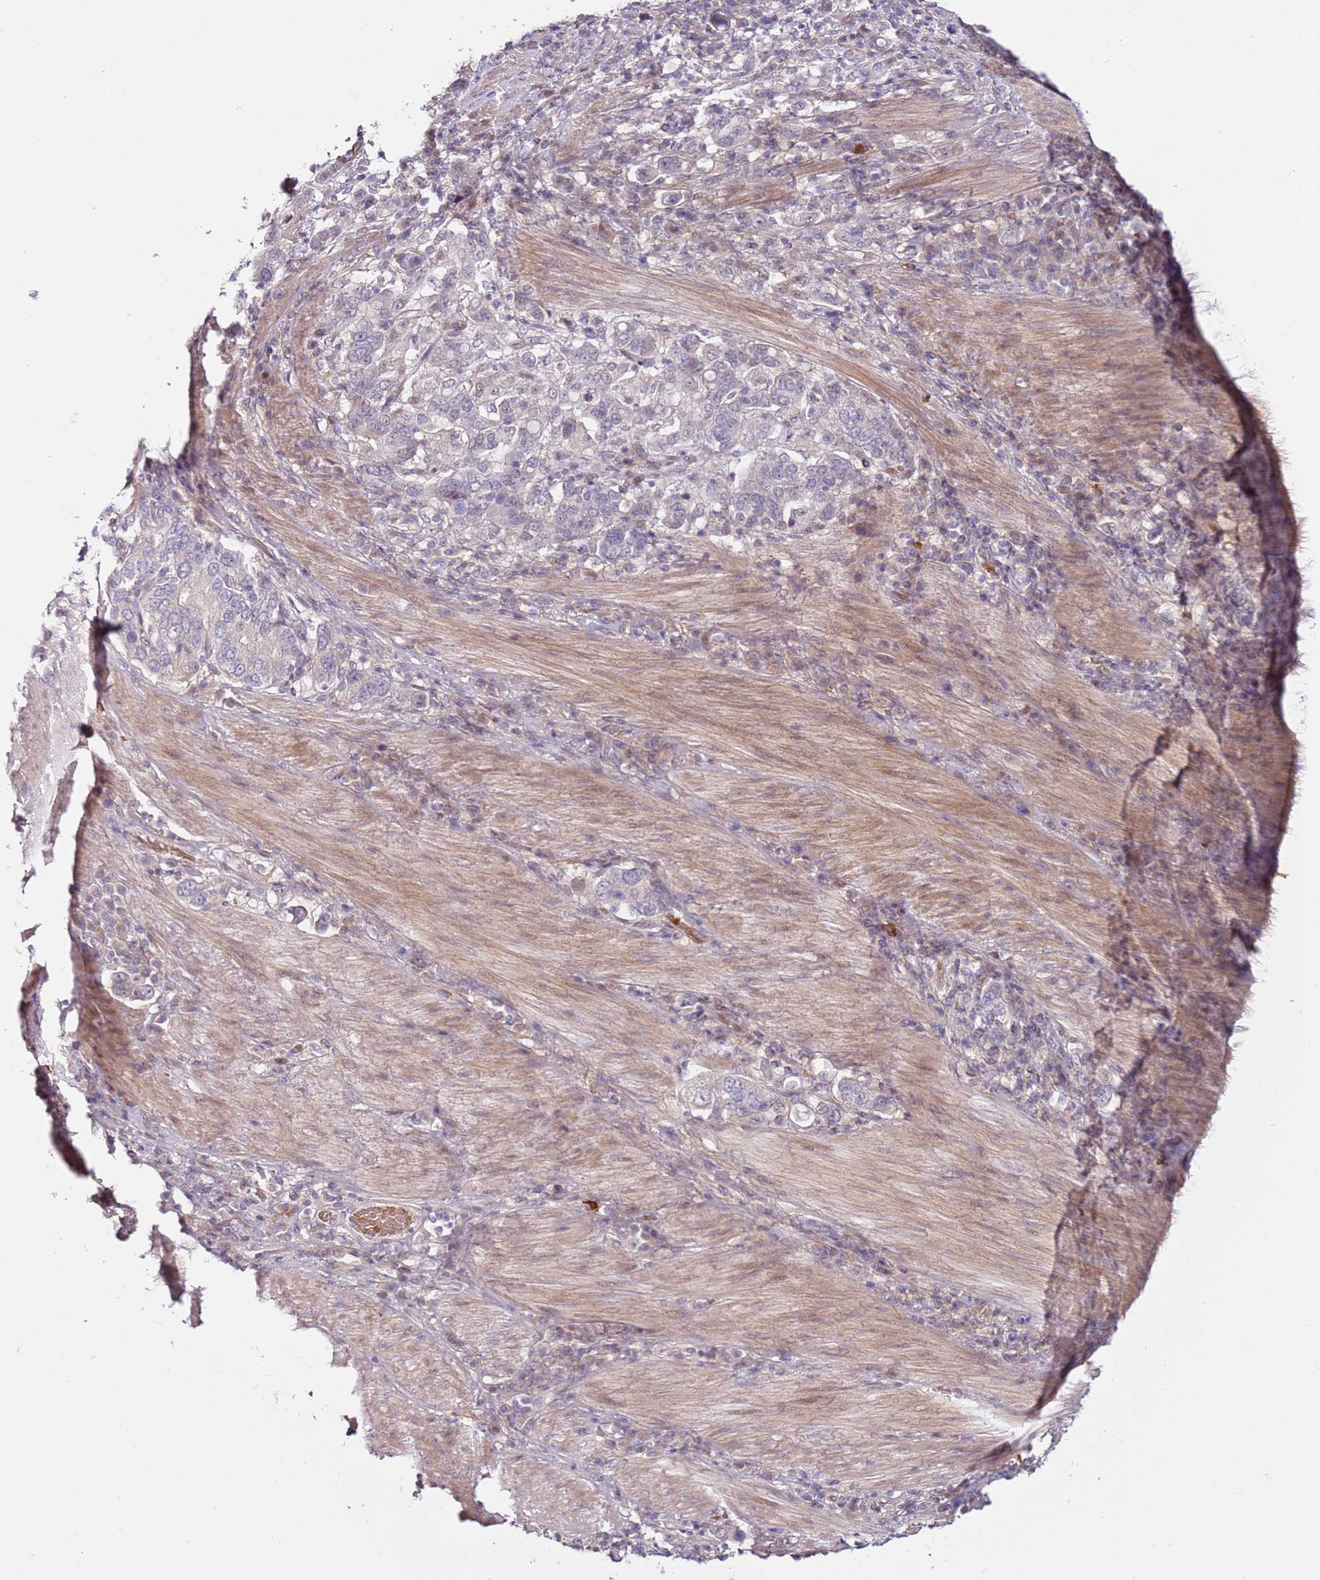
{"staining": {"intensity": "negative", "quantity": "none", "location": "none"}, "tissue": "stomach cancer", "cell_type": "Tumor cells", "image_type": "cancer", "snomed": [{"axis": "morphology", "description": "Adenocarcinoma, NOS"}, {"axis": "topography", "description": "Stomach, upper"}, {"axis": "topography", "description": "Stomach"}], "caption": "High magnification brightfield microscopy of stomach adenocarcinoma stained with DAB (3,3'-diaminobenzidine) (brown) and counterstained with hematoxylin (blue): tumor cells show no significant positivity.", "gene": "MTG2", "patient": {"sex": "male", "age": 62}}